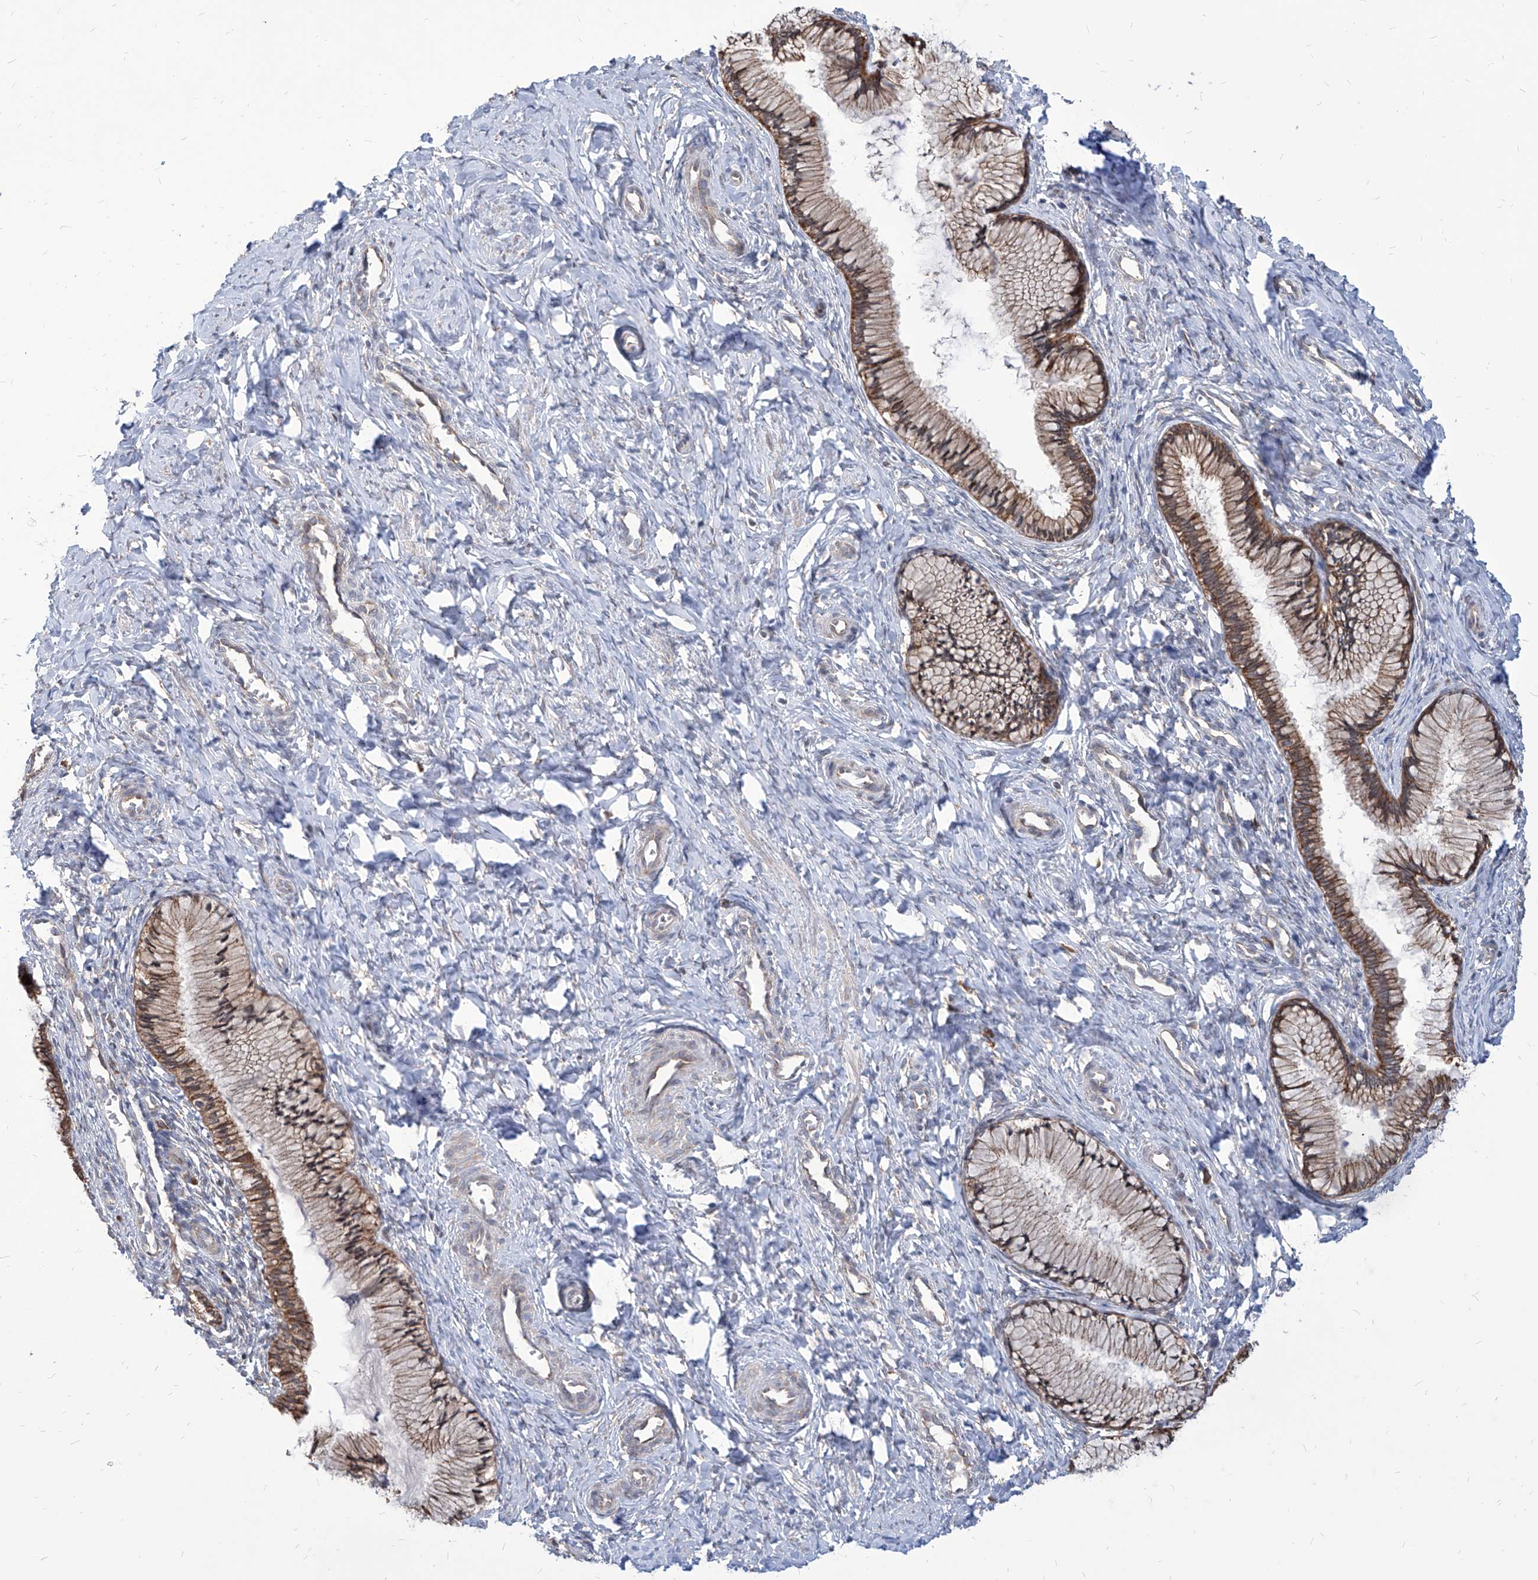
{"staining": {"intensity": "moderate", "quantity": ">75%", "location": "cytoplasmic/membranous"}, "tissue": "cervix", "cell_type": "Glandular cells", "image_type": "normal", "snomed": [{"axis": "morphology", "description": "Normal tissue, NOS"}, {"axis": "topography", "description": "Cervix"}], "caption": "IHC image of normal human cervix stained for a protein (brown), which reveals medium levels of moderate cytoplasmic/membranous staining in about >75% of glandular cells.", "gene": "FAM83B", "patient": {"sex": "female", "age": 27}}